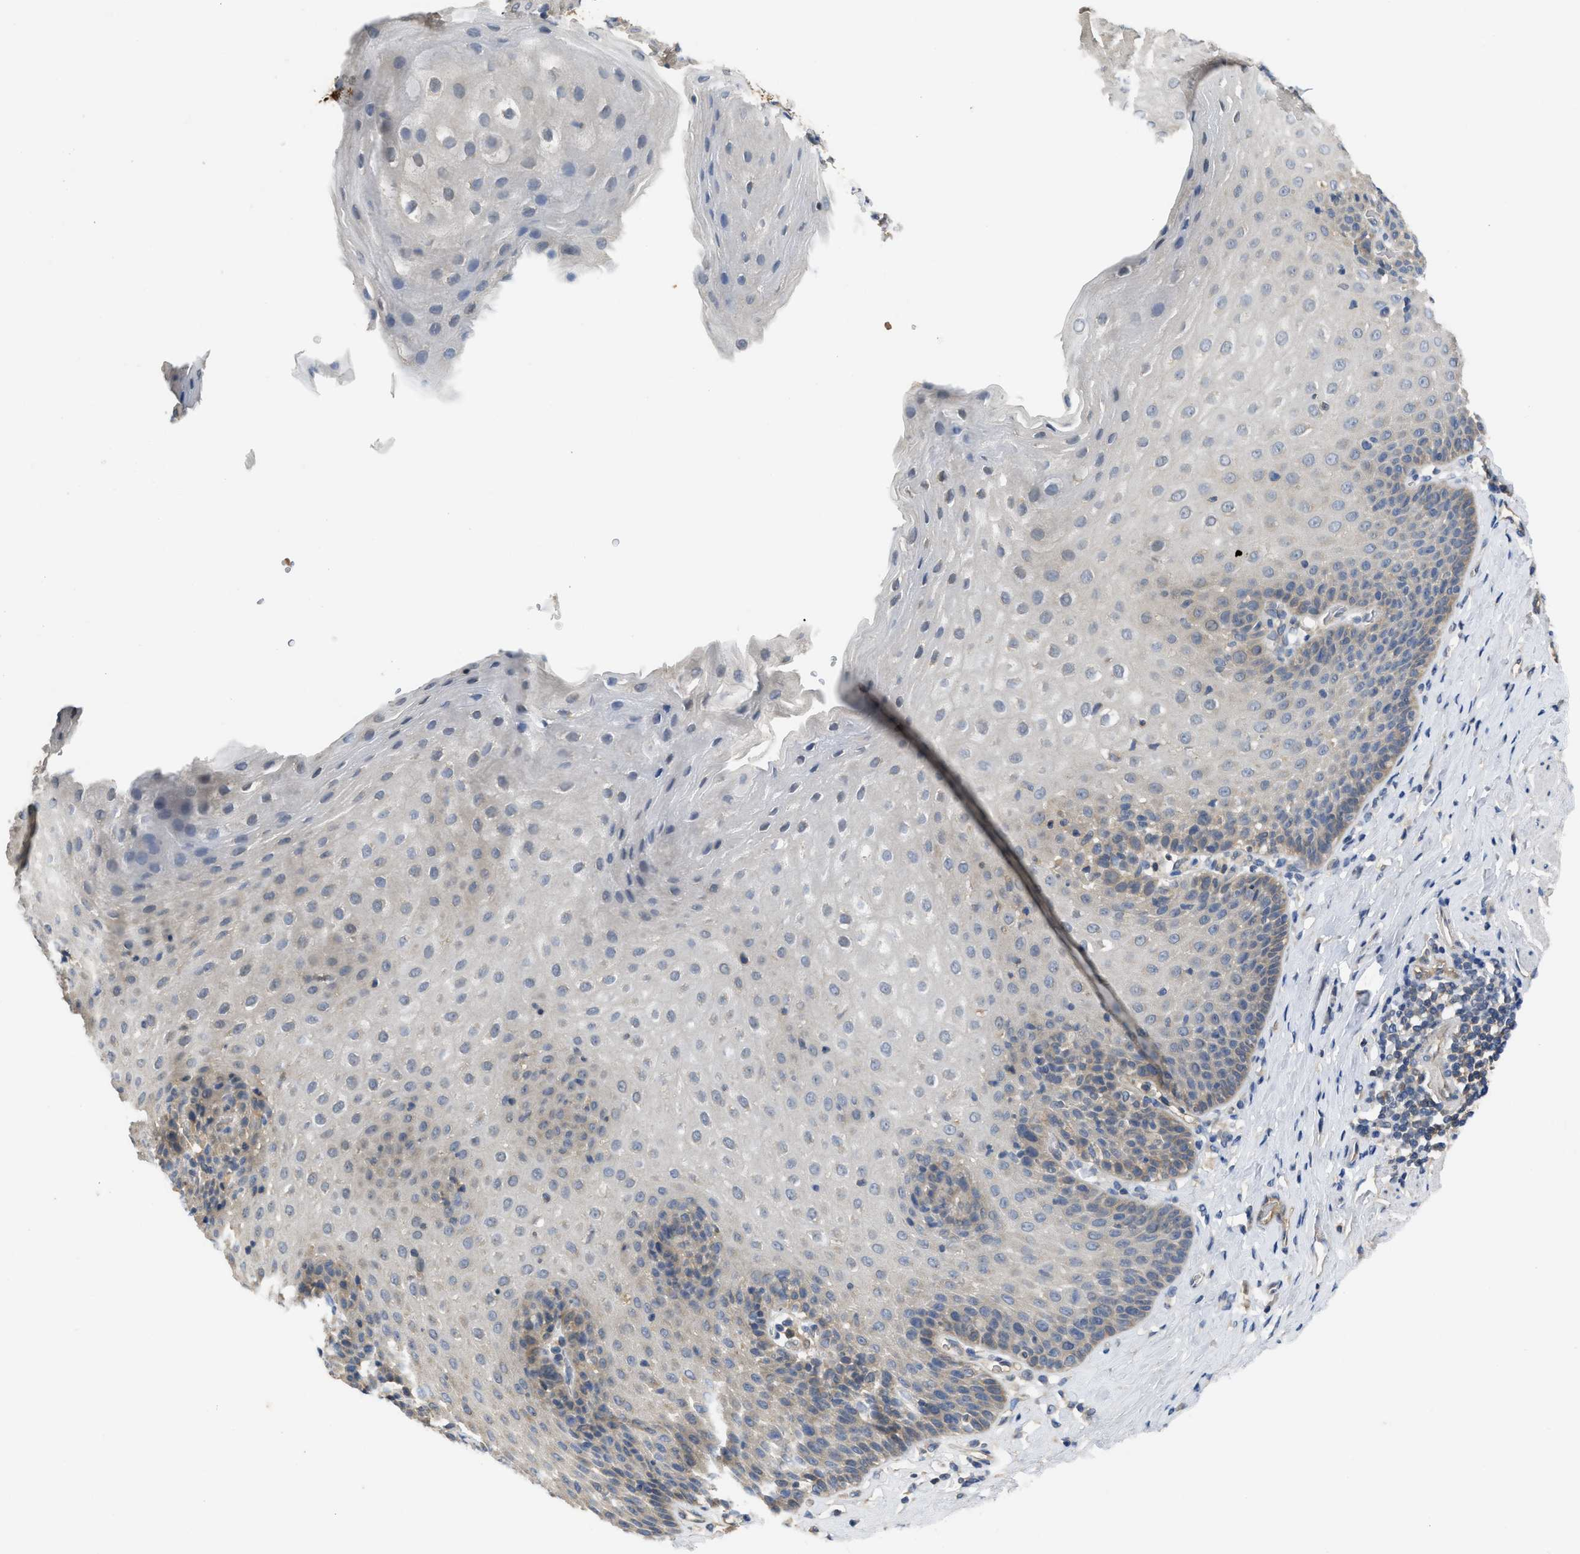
{"staining": {"intensity": "weak", "quantity": "<25%", "location": "cytoplasmic/membranous"}, "tissue": "esophagus", "cell_type": "Squamous epithelial cells", "image_type": "normal", "snomed": [{"axis": "morphology", "description": "Normal tissue, NOS"}, {"axis": "topography", "description": "Esophagus"}], "caption": "This is a histopathology image of IHC staining of unremarkable esophagus, which shows no expression in squamous epithelial cells. The staining is performed using DAB brown chromogen with nuclei counter-stained in using hematoxylin.", "gene": "PPP3CA", "patient": {"sex": "female", "age": 61}}